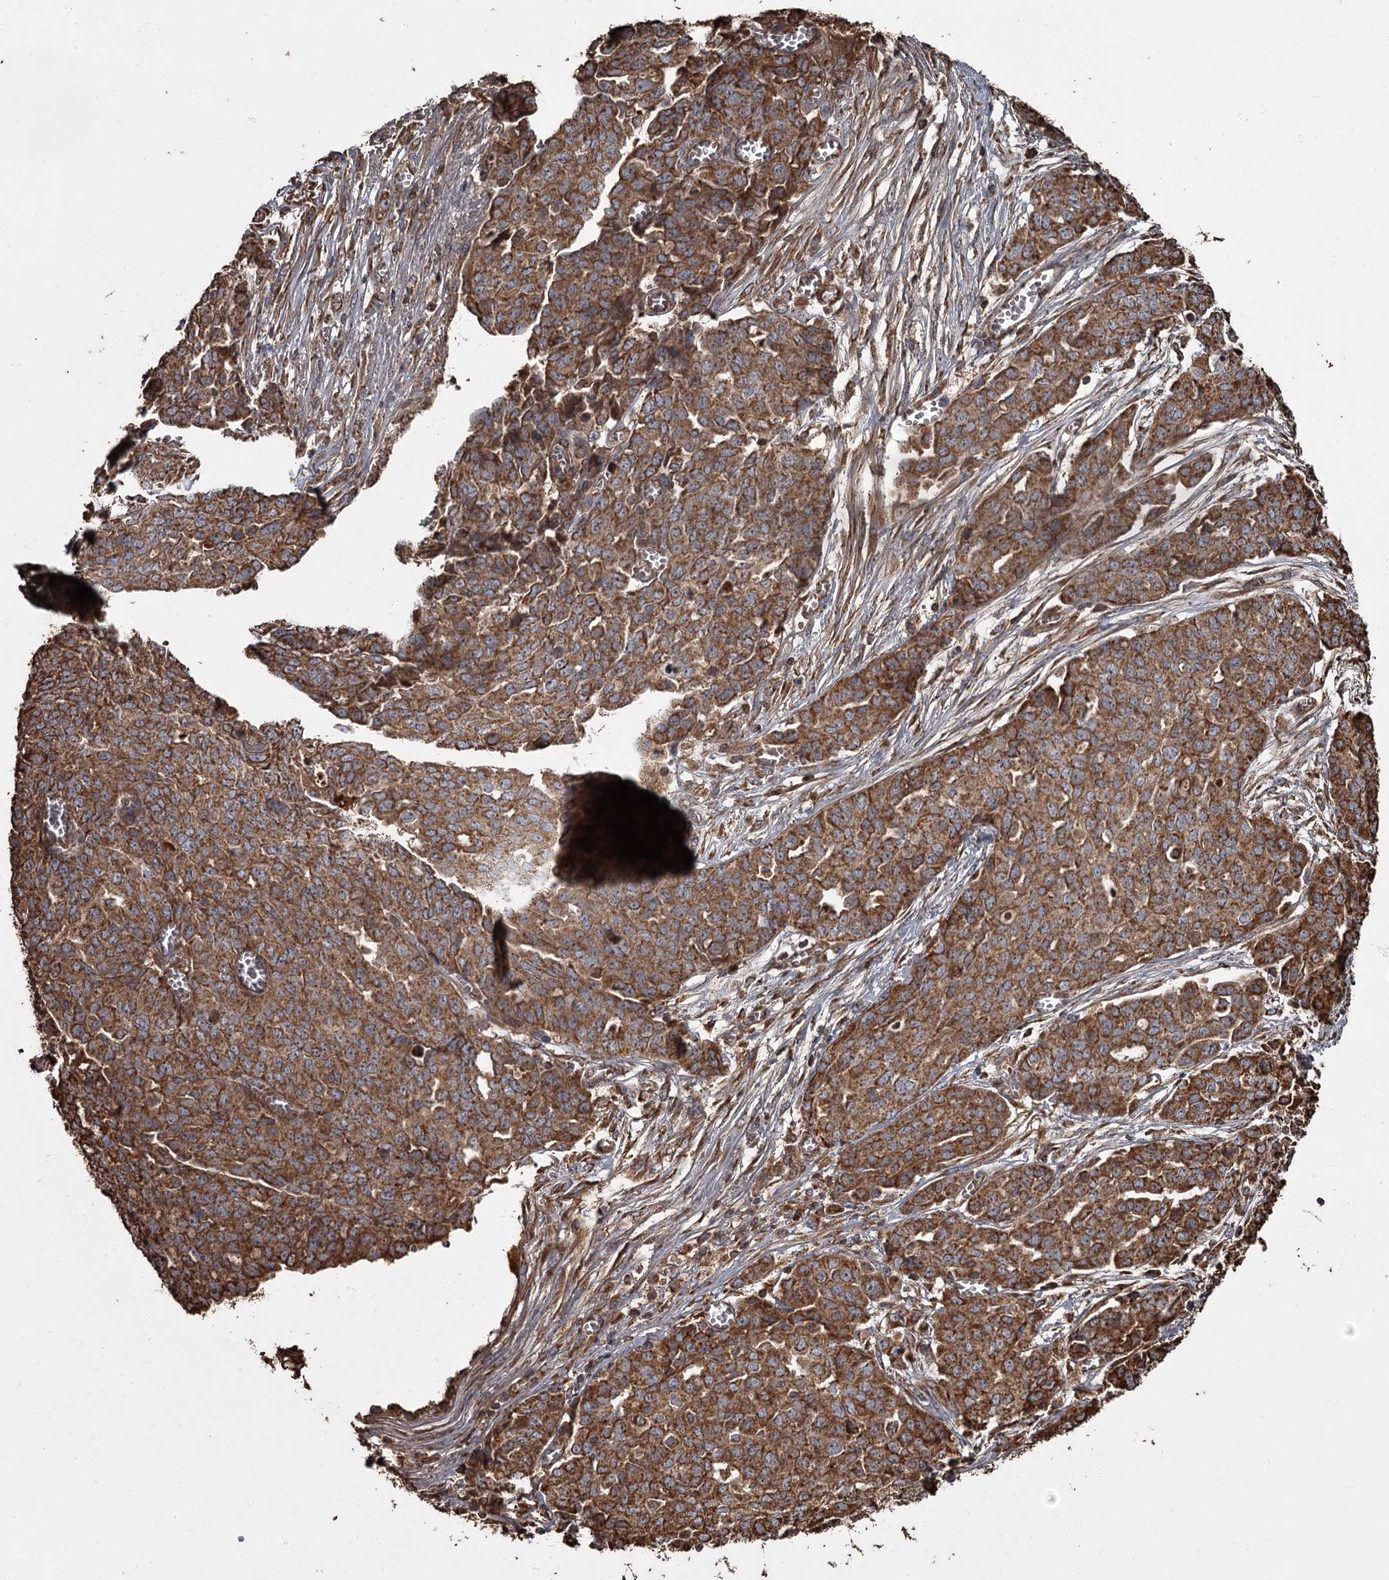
{"staining": {"intensity": "strong", "quantity": ">75%", "location": "cytoplasmic/membranous"}, "tissue": "ovarian cancer", "cell_type": "Tumor cells", "image_type": "cancer", "snomed": [{"axis": "morphology", "description": "Cystadenocarcinoma, serous, NOS"}, {"axis": "topography", "description": "Soft tissue"}, {"axis": "topography", "description": "Ovary"}], "caption": "Human ovarian cancer stained for a protein (brown) reveals strong cytoplasmic/membranous positive expression in approximately >75% of tumor cells.", "gene": "THAP9", "patient": {"sex": "female", "age": 57}}